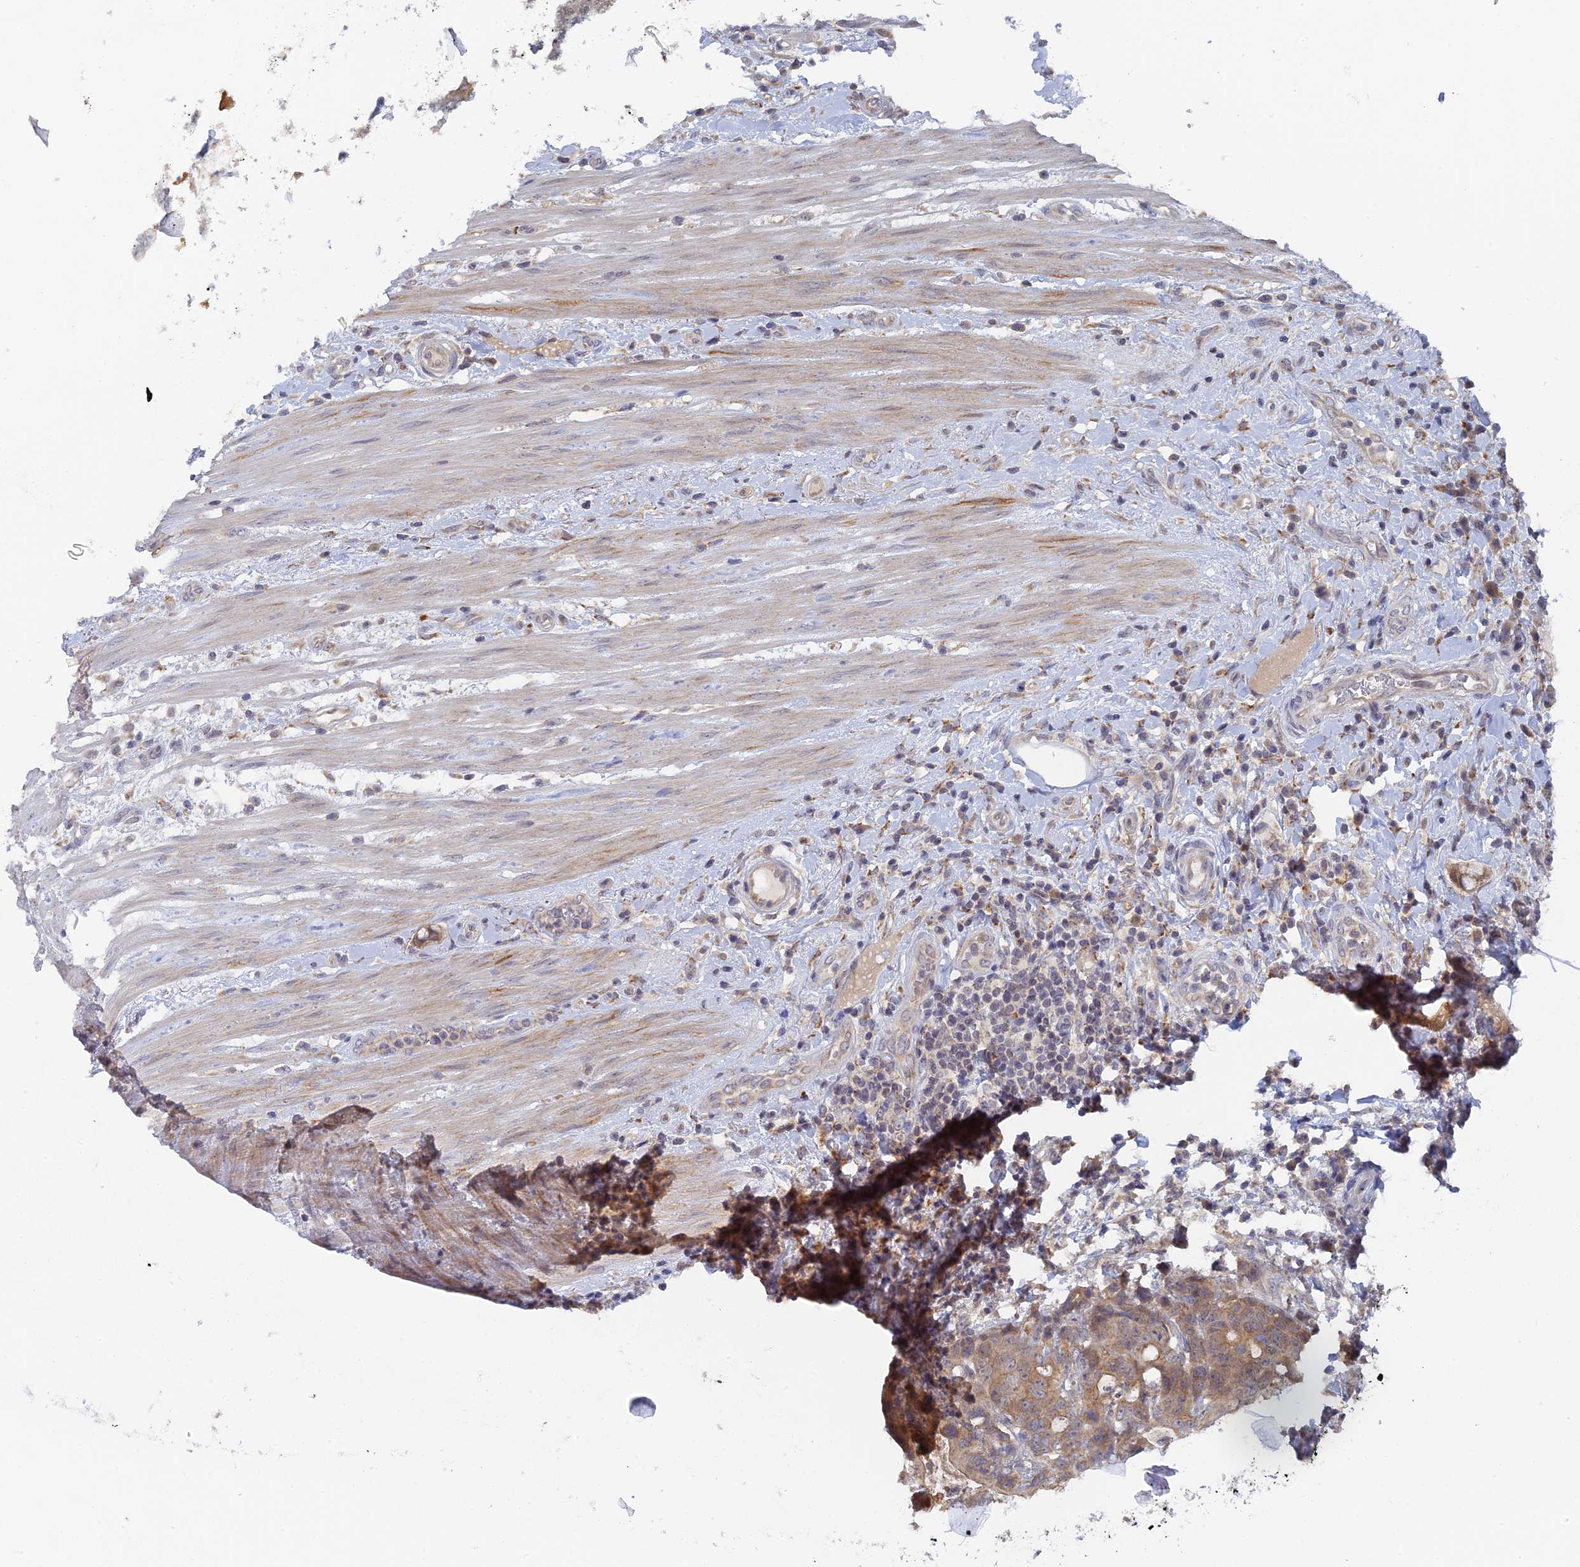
{"staining": {"intensity": "moderate", "quantity": ">75%", "location": "cytoplasmic/membranous"}, "tissue": "colorectal cancer", "cell_type": "Tumor cells", "image_type": "cancer", "snomed": [{"axis": "morphology", "description": "Adenocarcinoma, NOS"}, {"axis": "topography", "description": "Colon"}], "caption": "Tumor cells reveal moderate cytoplasmic/membranous staining in about >75% of cells in colorectal cancer.", "gene": "MIGA2", "patient": {"sex": "female", "age": 82}}